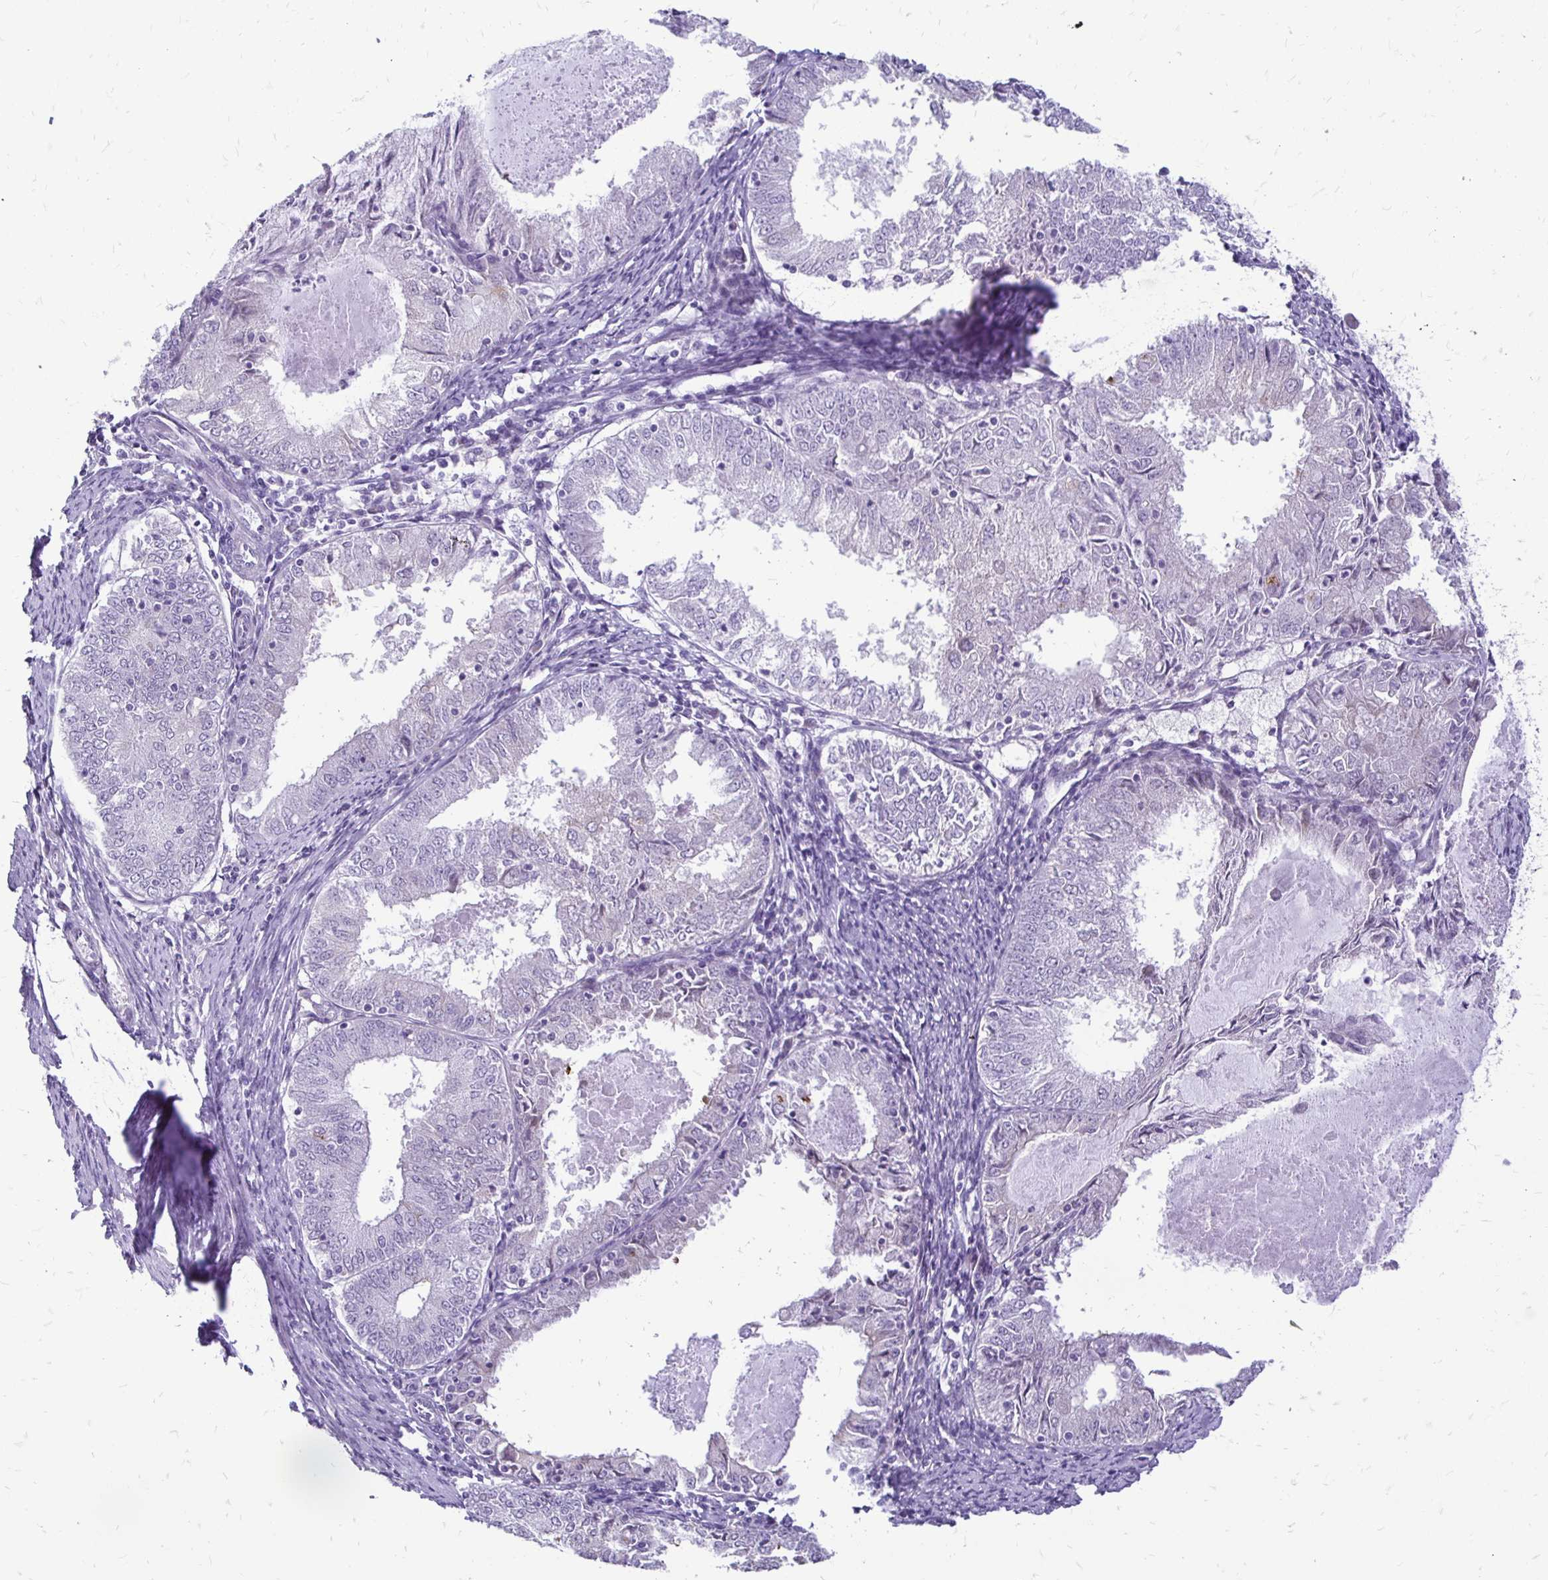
{"staining": {"intensity": "negative", "quantity": "none", "location": "none"}, "tissue": "endometrial cancer", "cell_type": "Tumor cells", "image_type": "cancer", "snomed": [{"axis": "morphology", "description": "Adenocarcinoma, NOS"}, {"axis": "topography", "description": "Endometrium"}], "caption": "Tumor cells show no significant protein expression in endometrial cancer (adenocarcinoma). (Stains: DAB immunohistochemistry (IHC) with hematoxylin counter stain, Microscopy: brightfield microscopy at high magnification).", "gene": "EPYC", "patient": {"sex": "female", "age": 57}}